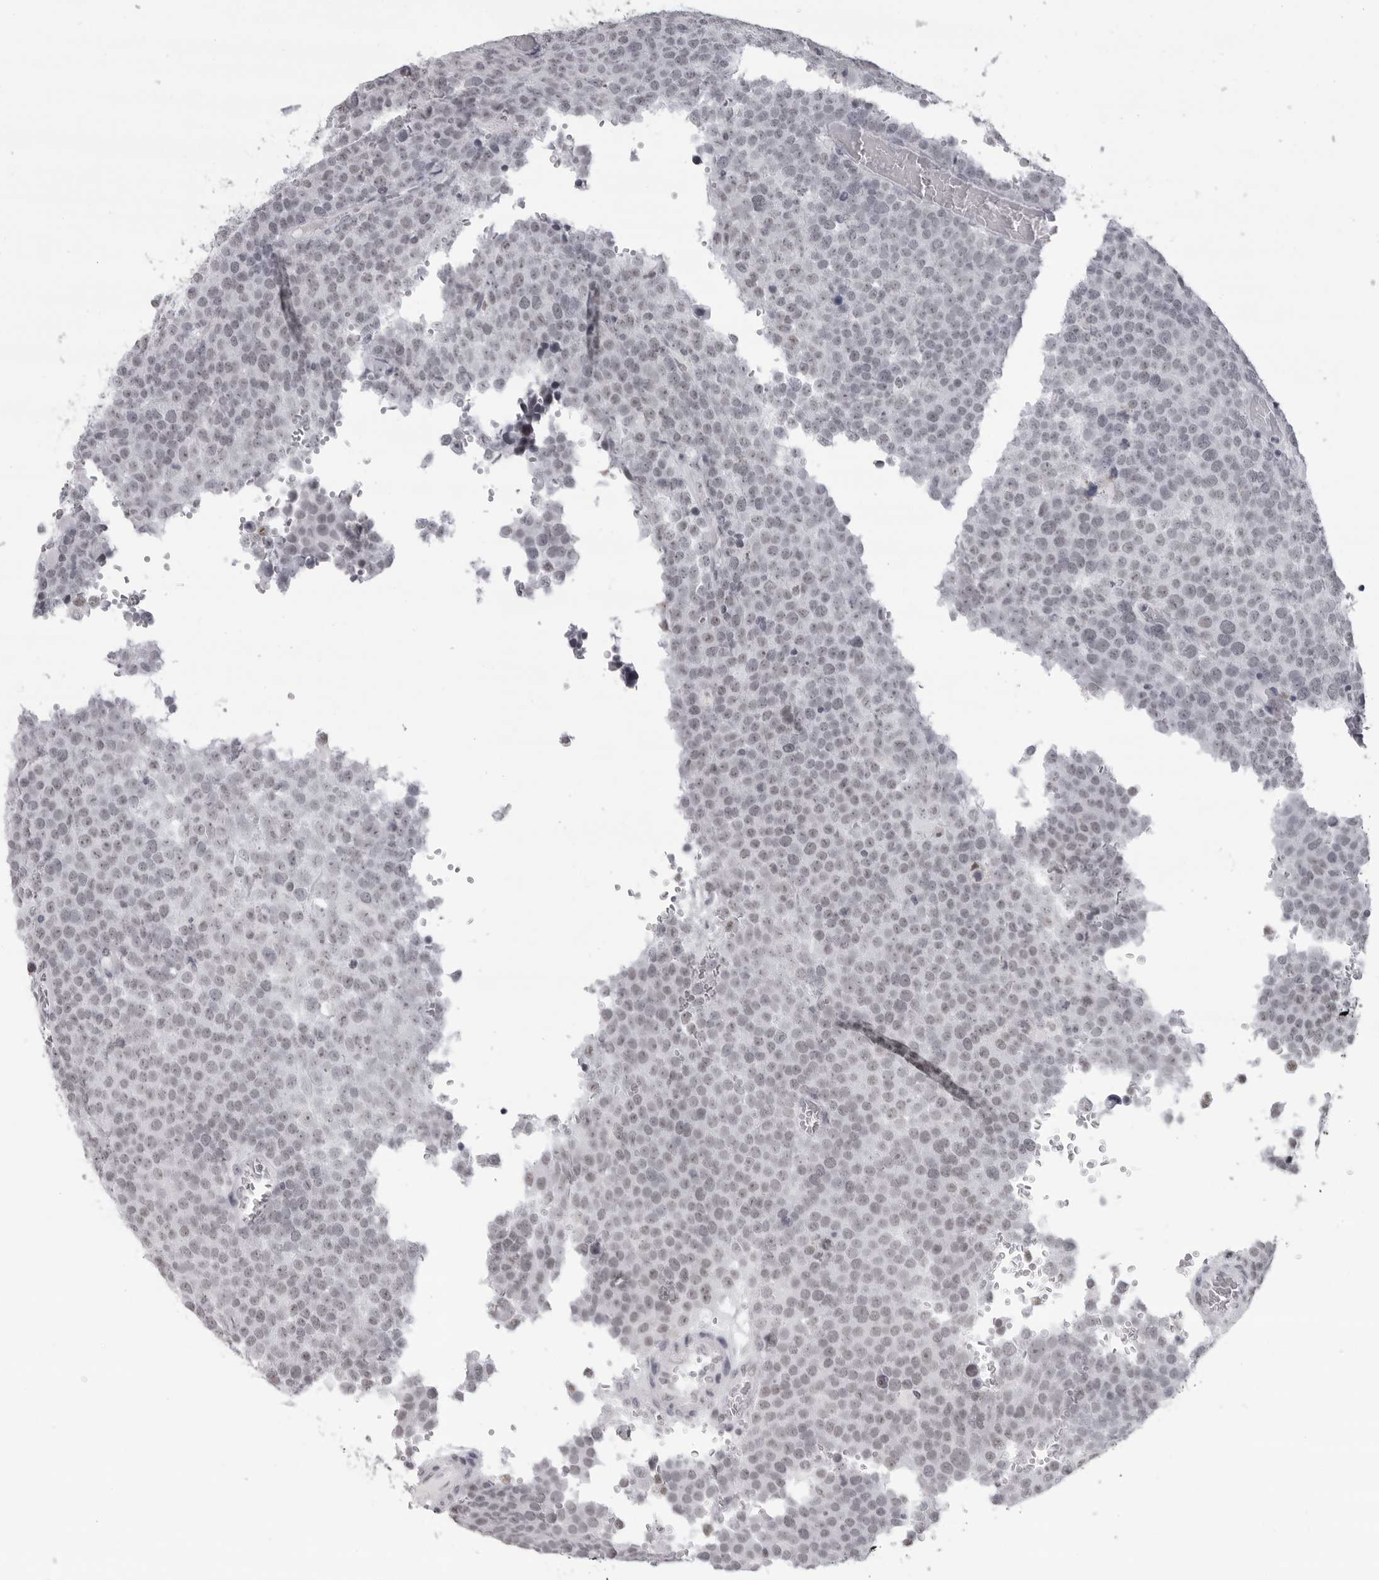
{"staining": {"intensity": "negative", "quantity": "none", "location": "none"}, "tissue": "testis cancer", "cell_type": "Tumor cells", "image_type": "cancer", "snomed": [{"axis": "morphology", "description": "Seminoma, NOS"}, {"axis": "topography", "description": "Testis"}], "caption": "Immunohistochemistry (IHC) of testis cancer (seminoma) displays no positivity in tumor cells.", "gene": "ESPN", "patient": {"sex": "male", "age": 71}}